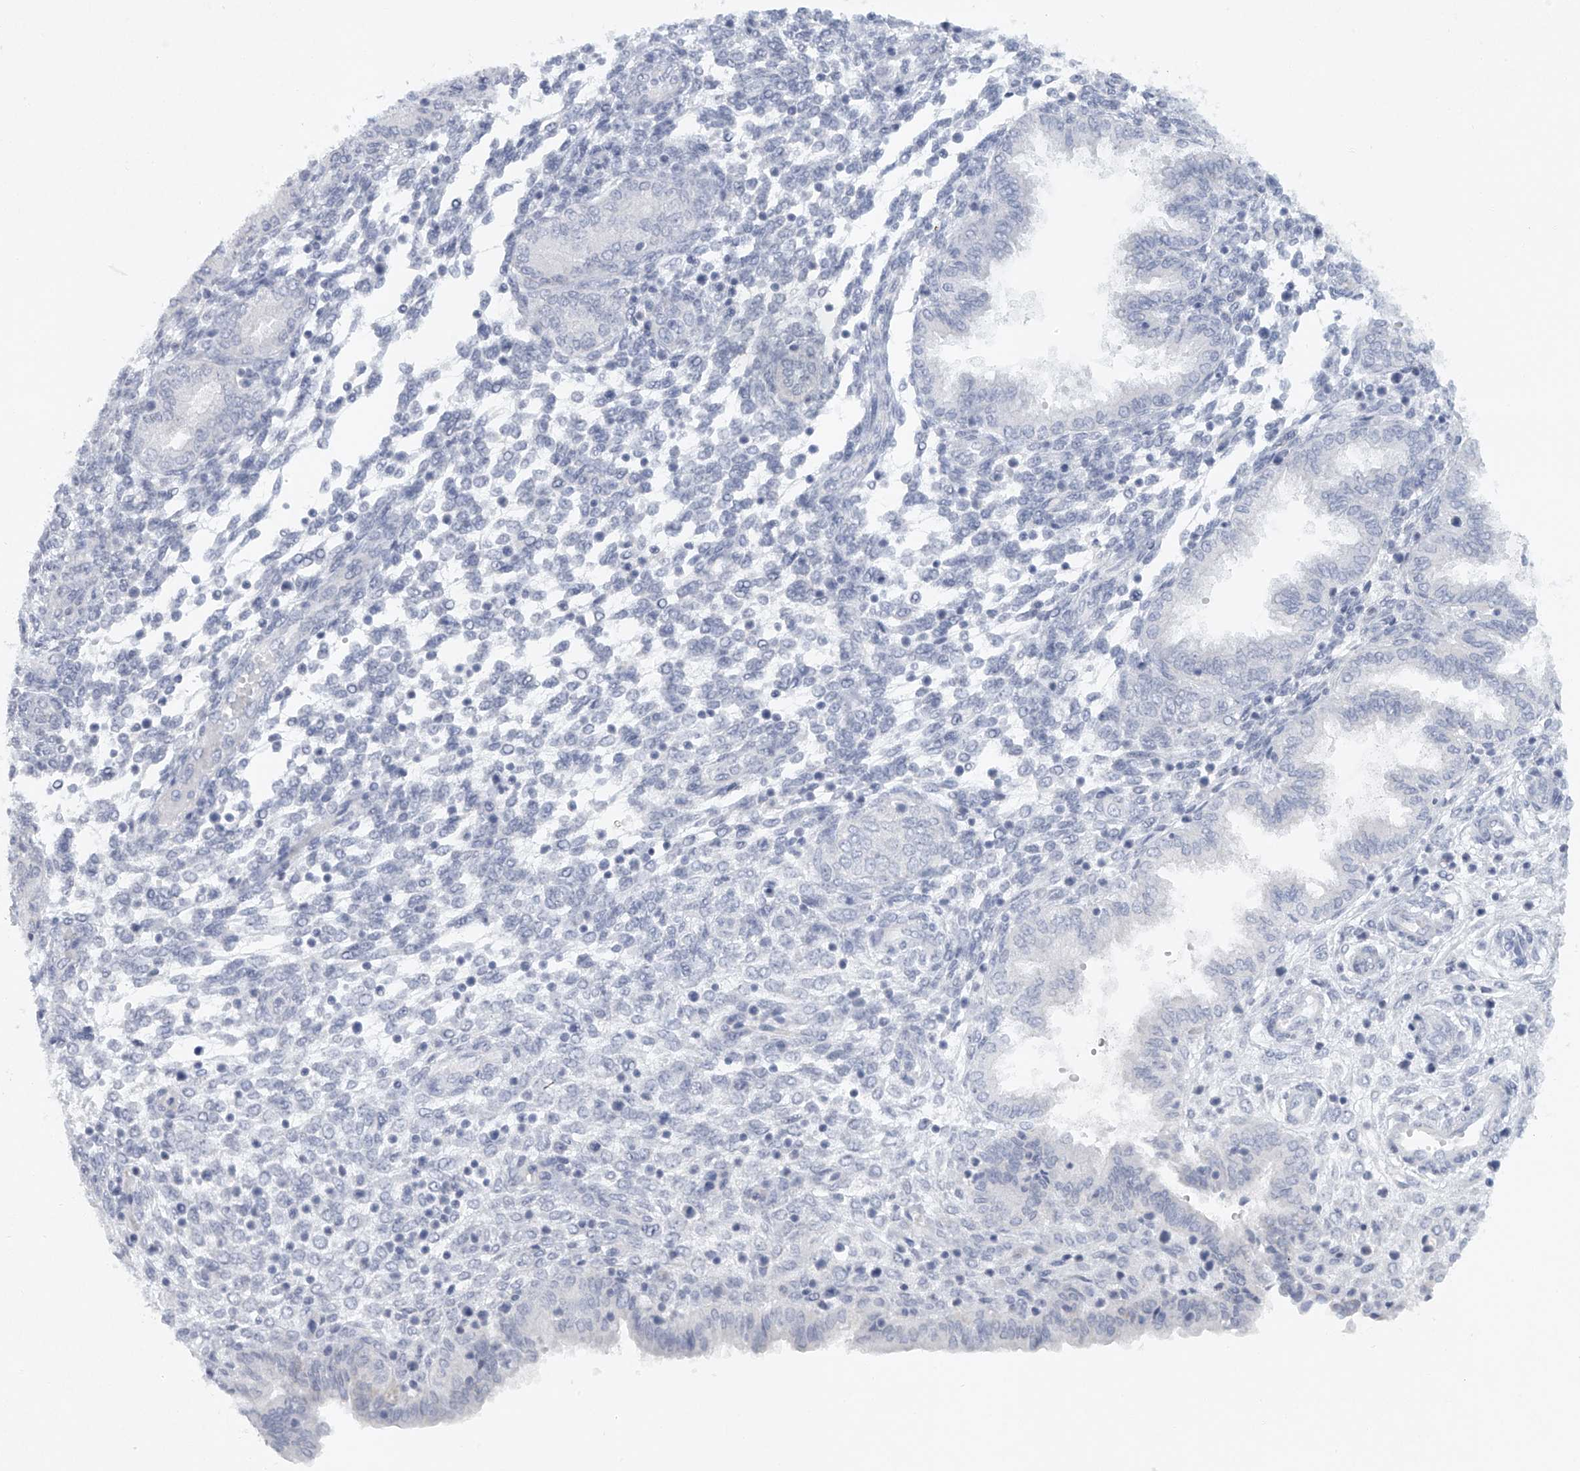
{"staining": {"intensity": "negative", "quantity": "none", "location": "none"}, "tissue": "endometrium", "cell_type": "Cells in endometrial stroma", "image_type": "normal", "snomed": [{"axis": "morphology", "description": "Normal tissue, NOS"}, {"axis": "topography", "description": "Endometrium"}], "caption": "Immunohistochemistry (IHC) of unremarkable human endometrium reveals no staining in cells in endometrial stroma.", "gene": "FAT2", "patient": {"sex": "female", "age": 33}}